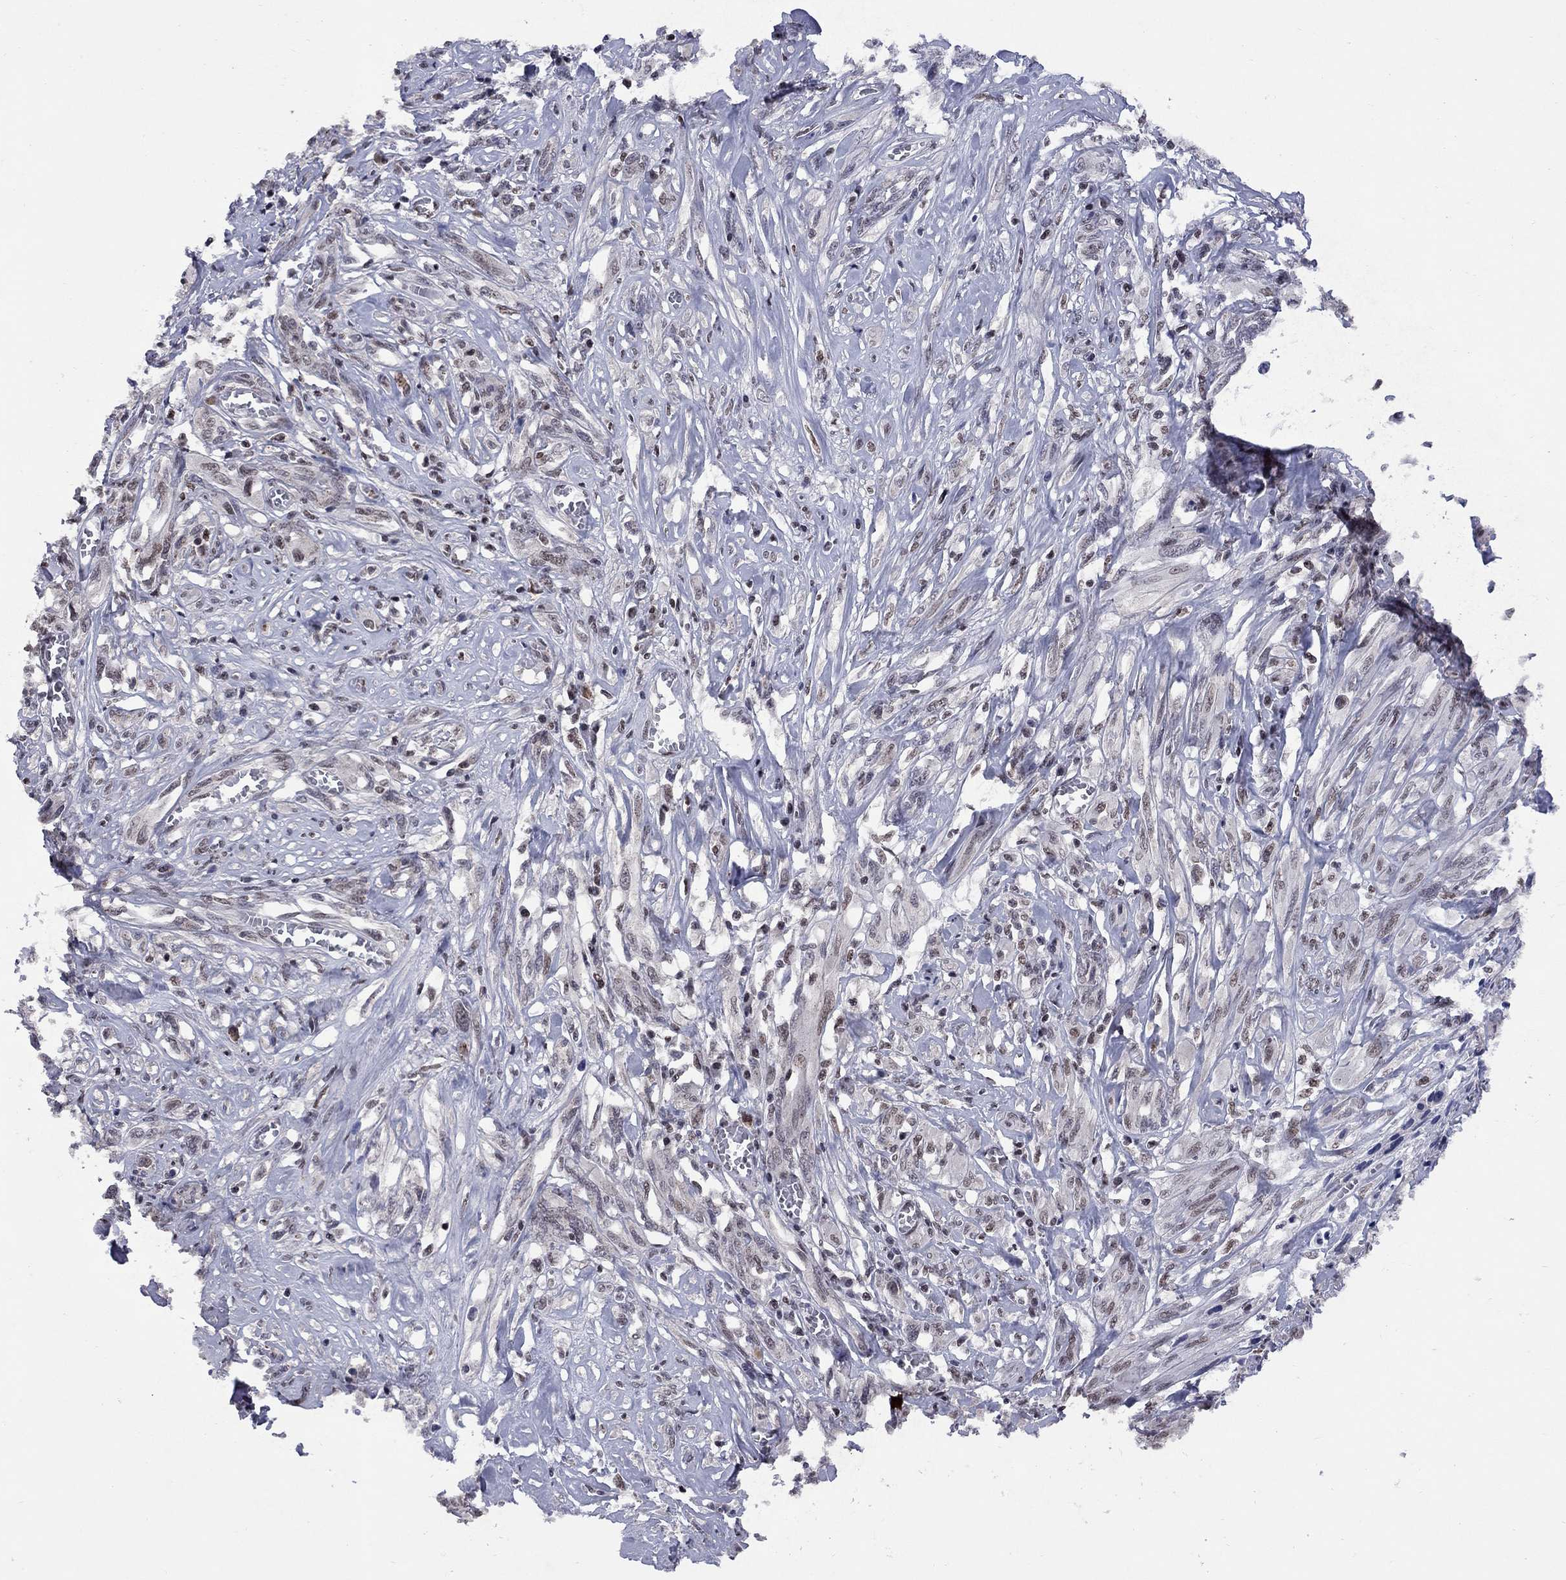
{"staining": {"intensity": "negative", "quantity": "none", "location": "none"}, "tissue": "melanoma", "cell_type": "Tumor cells", "image_type": "cancer", "snomed": [{"axis": "morphology", "description": "Malignant melanoma, NOS"}, {"axis": "topography", "description": "Skin"}], "caption": "High magnification brightfield microscopy of malignant melanoma stained with DAB (3,3'-diaminobenzidine) (brown) and counterstained with hematoxylin (blue): tumor cells show no significant expression.", "gene": "TAF9", "patient": {"sex": "female", "age": 91}}